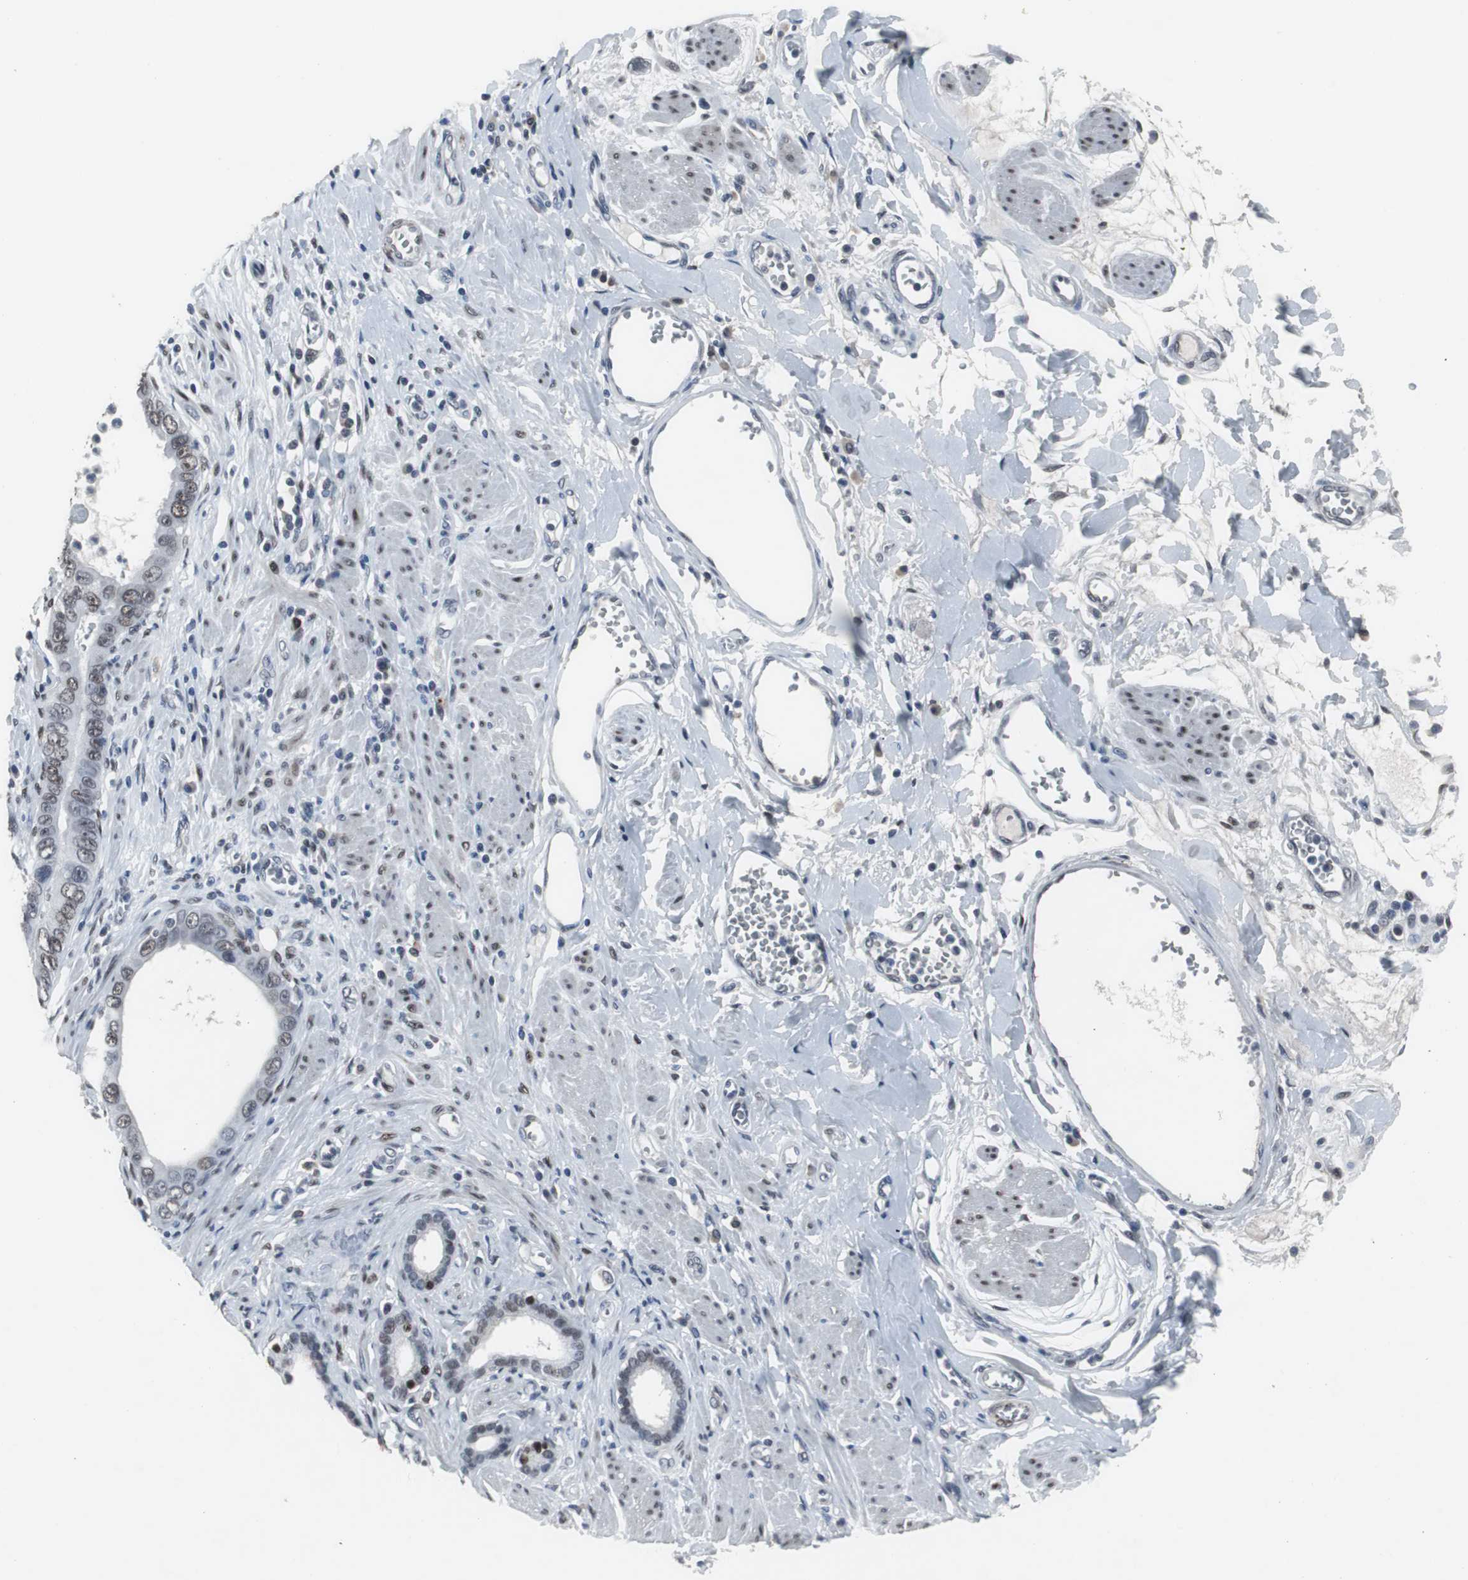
{"staining": {"intensity": "moderate", "quantity": ">75%", "location": "nuclear"}, "tissue": "pancreatic cancer", "cell_type": "Tumor cells", "image_type": "cancer", "snomed": [{"axis": "morphology", "description": "Normal tissue, NOS"}, {"axis": "topography", "description": "Lymph node"}], "caption": "Pancreatic cancer stained for a protein exhibits moderate nuclear positivity in tumor cells.", "gene": "FOXP4", "patient": {"sex": "male", "age": 50}}